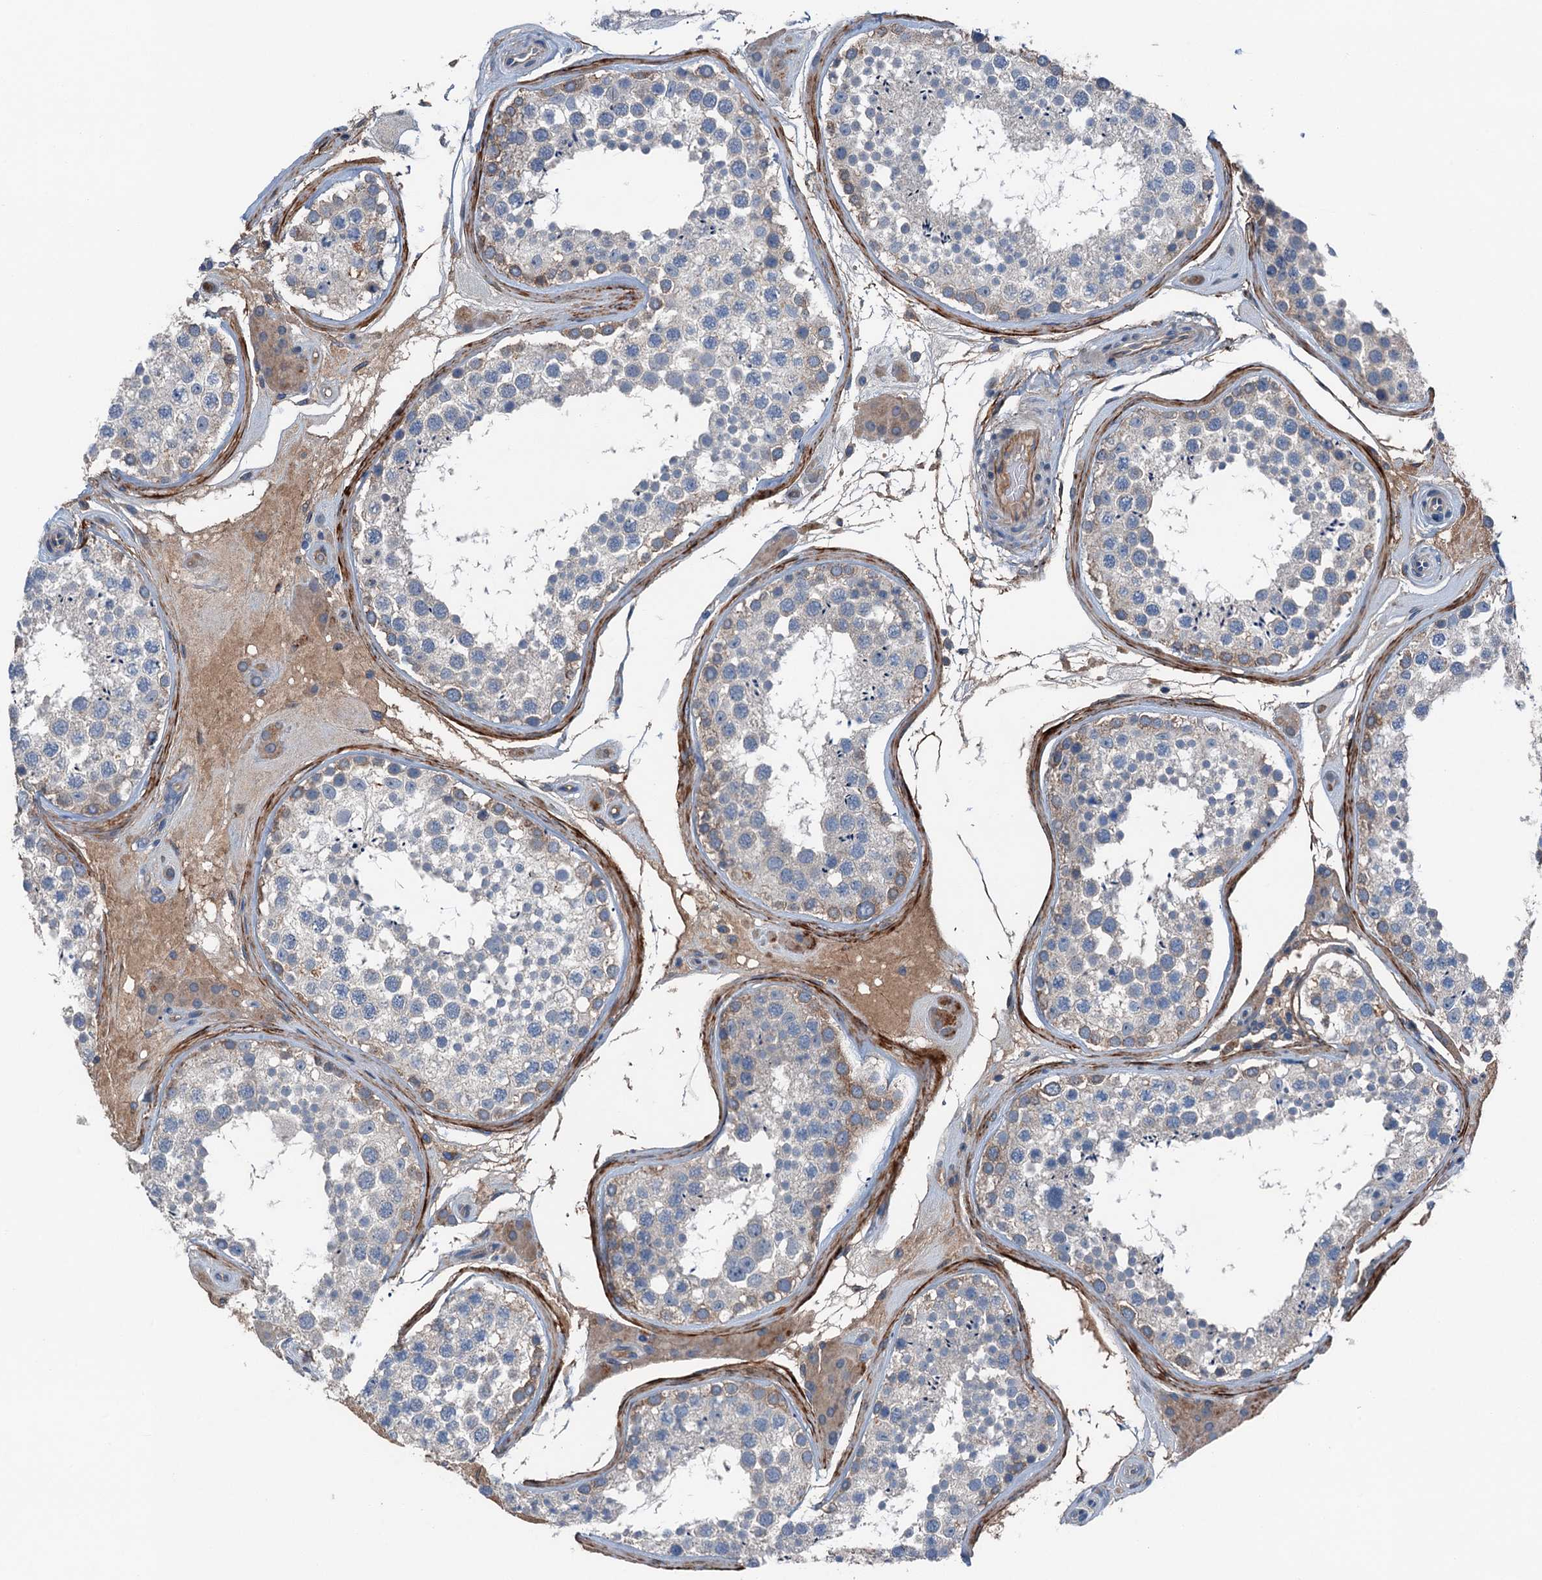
{"staining": {"intensity": "weak", "quantity": "<25%", "location": "cytoplasmic/membranous"}, "tissue": "testis", "cell_type": "Cells in seminiferous ducts", "image_type": "normal", "snomed": [{"axis": "morphology", "description": "Normal tissue, NOS"}, {"axis": "topography", "description": "Testis"}], "caption": "DAB (3,3'-diaminobenzidine) immunohistochemical staining of normal testis demonstrates no significant staining in cells in seminiferous ducts.", "gene": "SLC2A10", "patient": {"sex": "male", "age": 46}}